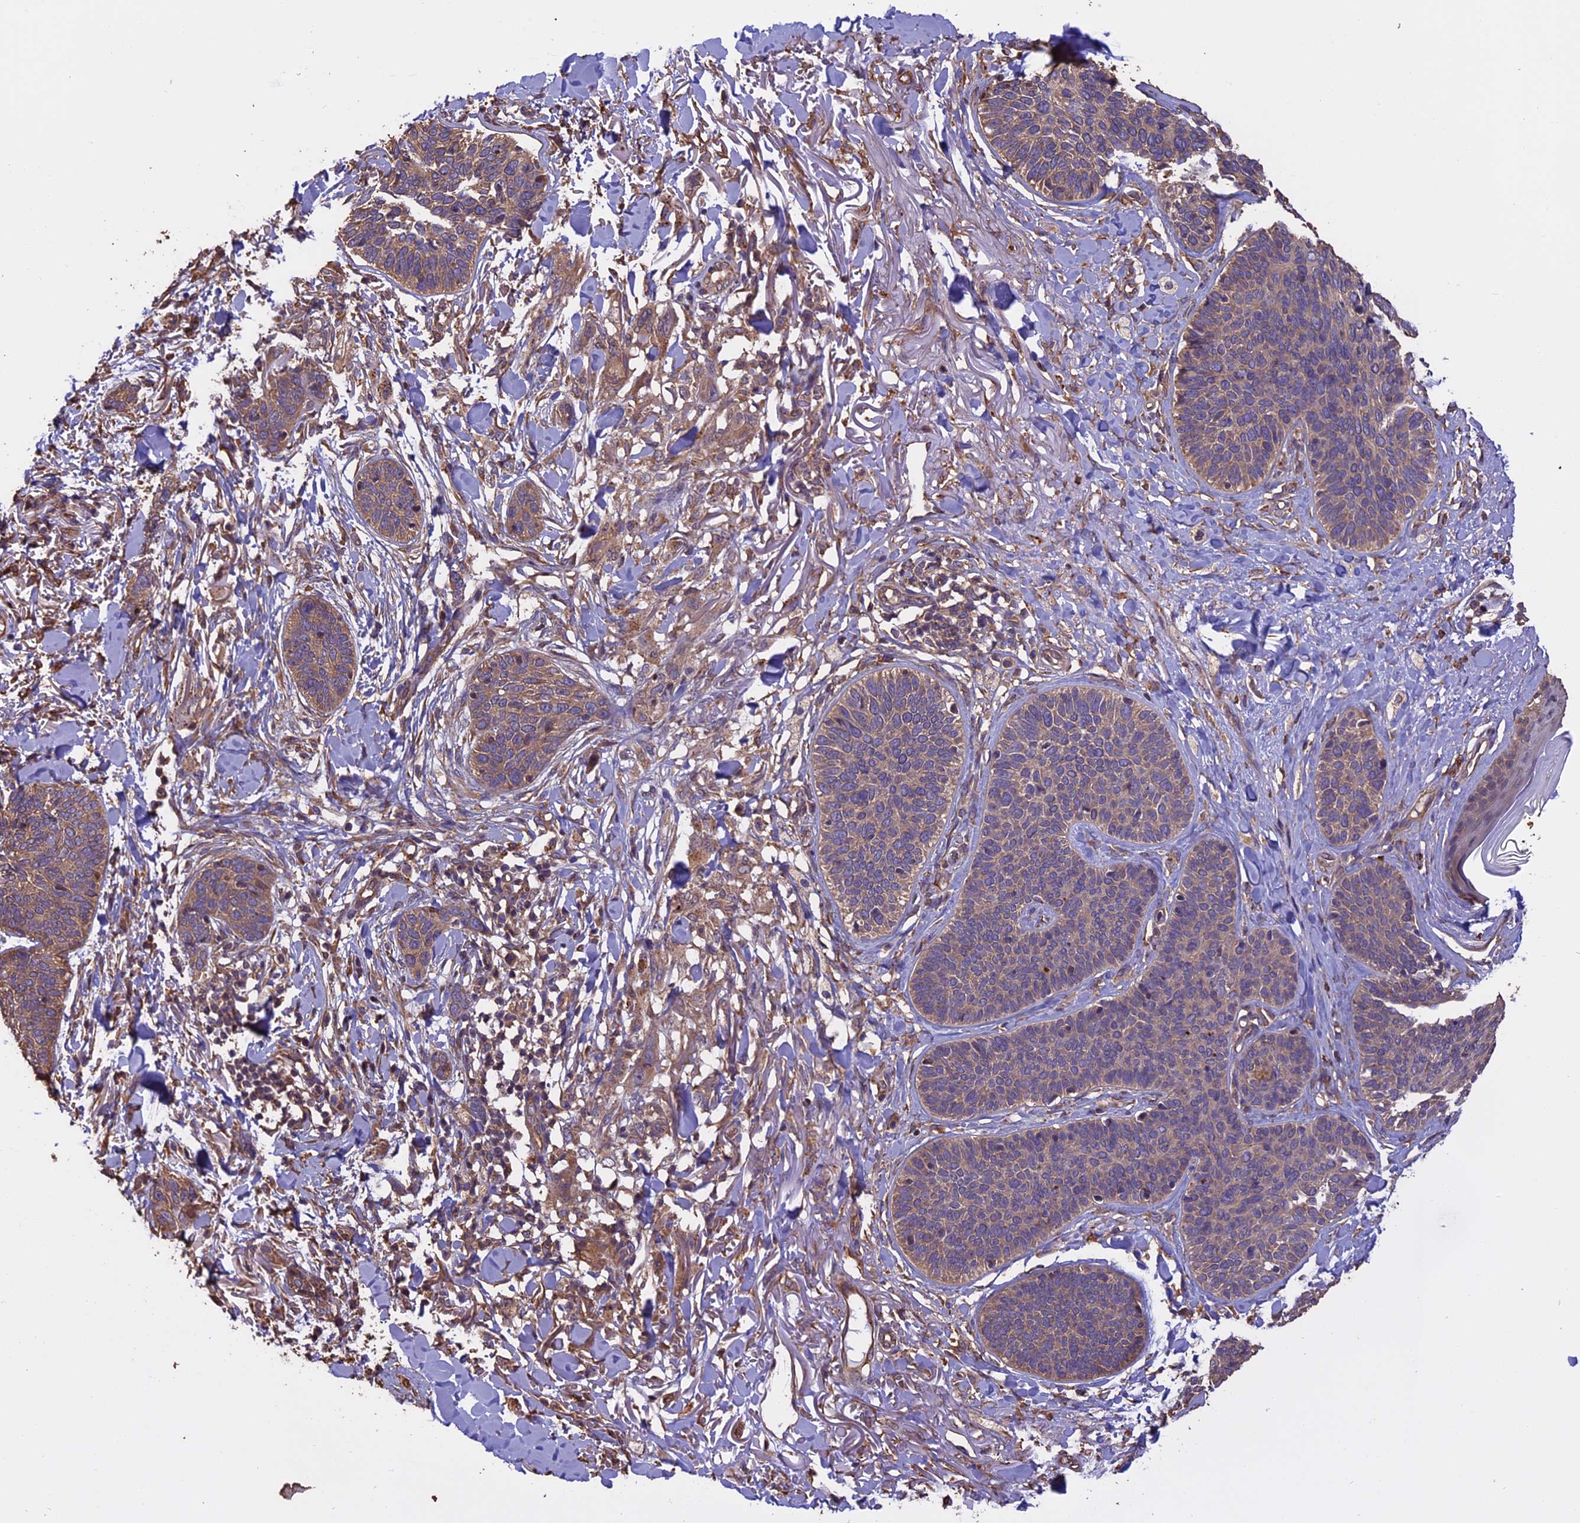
{"staining": {"intensity": "moderate", "quantity": "<25%", "location": "cytoplasmic/membranous"}, "tissue": "skin cancer", "cell_type": "Tumor cells", "image_type": "cancer", "snomed": [{"axis": "morphology", "description": "Basal cell carcinoma"}, {"axis": "topography", "description": "Skin"}], "caption": "Protein analysis of skin basal cell carcinoma tissue exhibits moderate cytoplasmic/membranous staining in about <25% of tumor cells. Using DAB (3,3'-diaminobenzidine) (brown) and hematoxylin (blue) stains, captured at high magnification using brightfield microscopy.", "gene": "CHMP2A", "patient": {"sex": "male", "age": 85}}